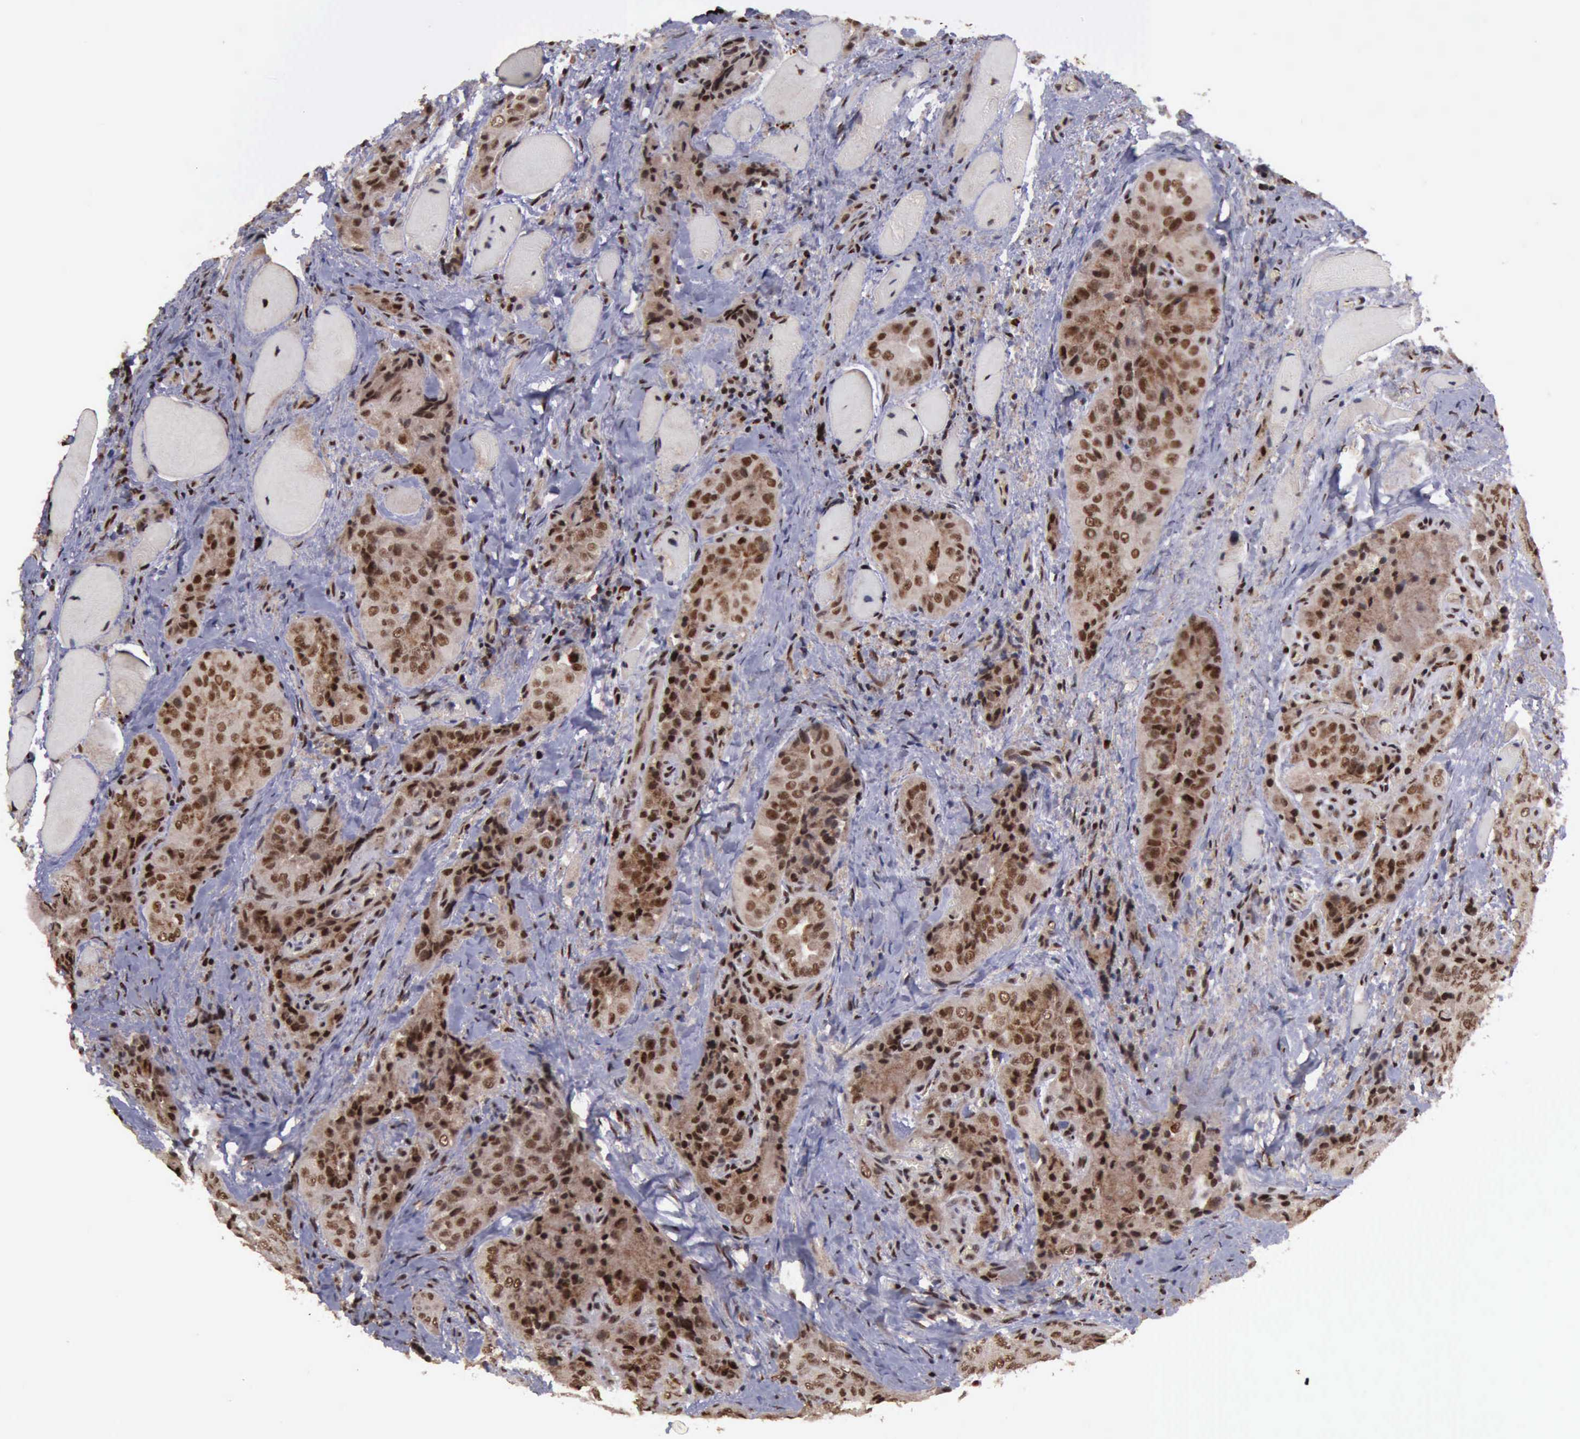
{"staining": {"intensity": "strong", "quantity": ">75%", "location": "nuclear"}, "tissue": "thyroid cancer", "cell_type": "Tumor cells", "image_type": "cancer", "snomed": [{"axis": "morphology", "description": "Papillary adenocarcinoma, NOS"}, {"axis": "topography", "description": "Thyroid gland"}], "caption": "Immunohistochemical staining of human papillary adenocarcinoma (thyroid) displays high levels of strong nuclear protein staining in about >75% of tumor cells. (DAB IHC, brown staining for protein, blue staining for nuclei).", "gene": "TRMT2A", "patient": {"sex": "female", "age": 71}}